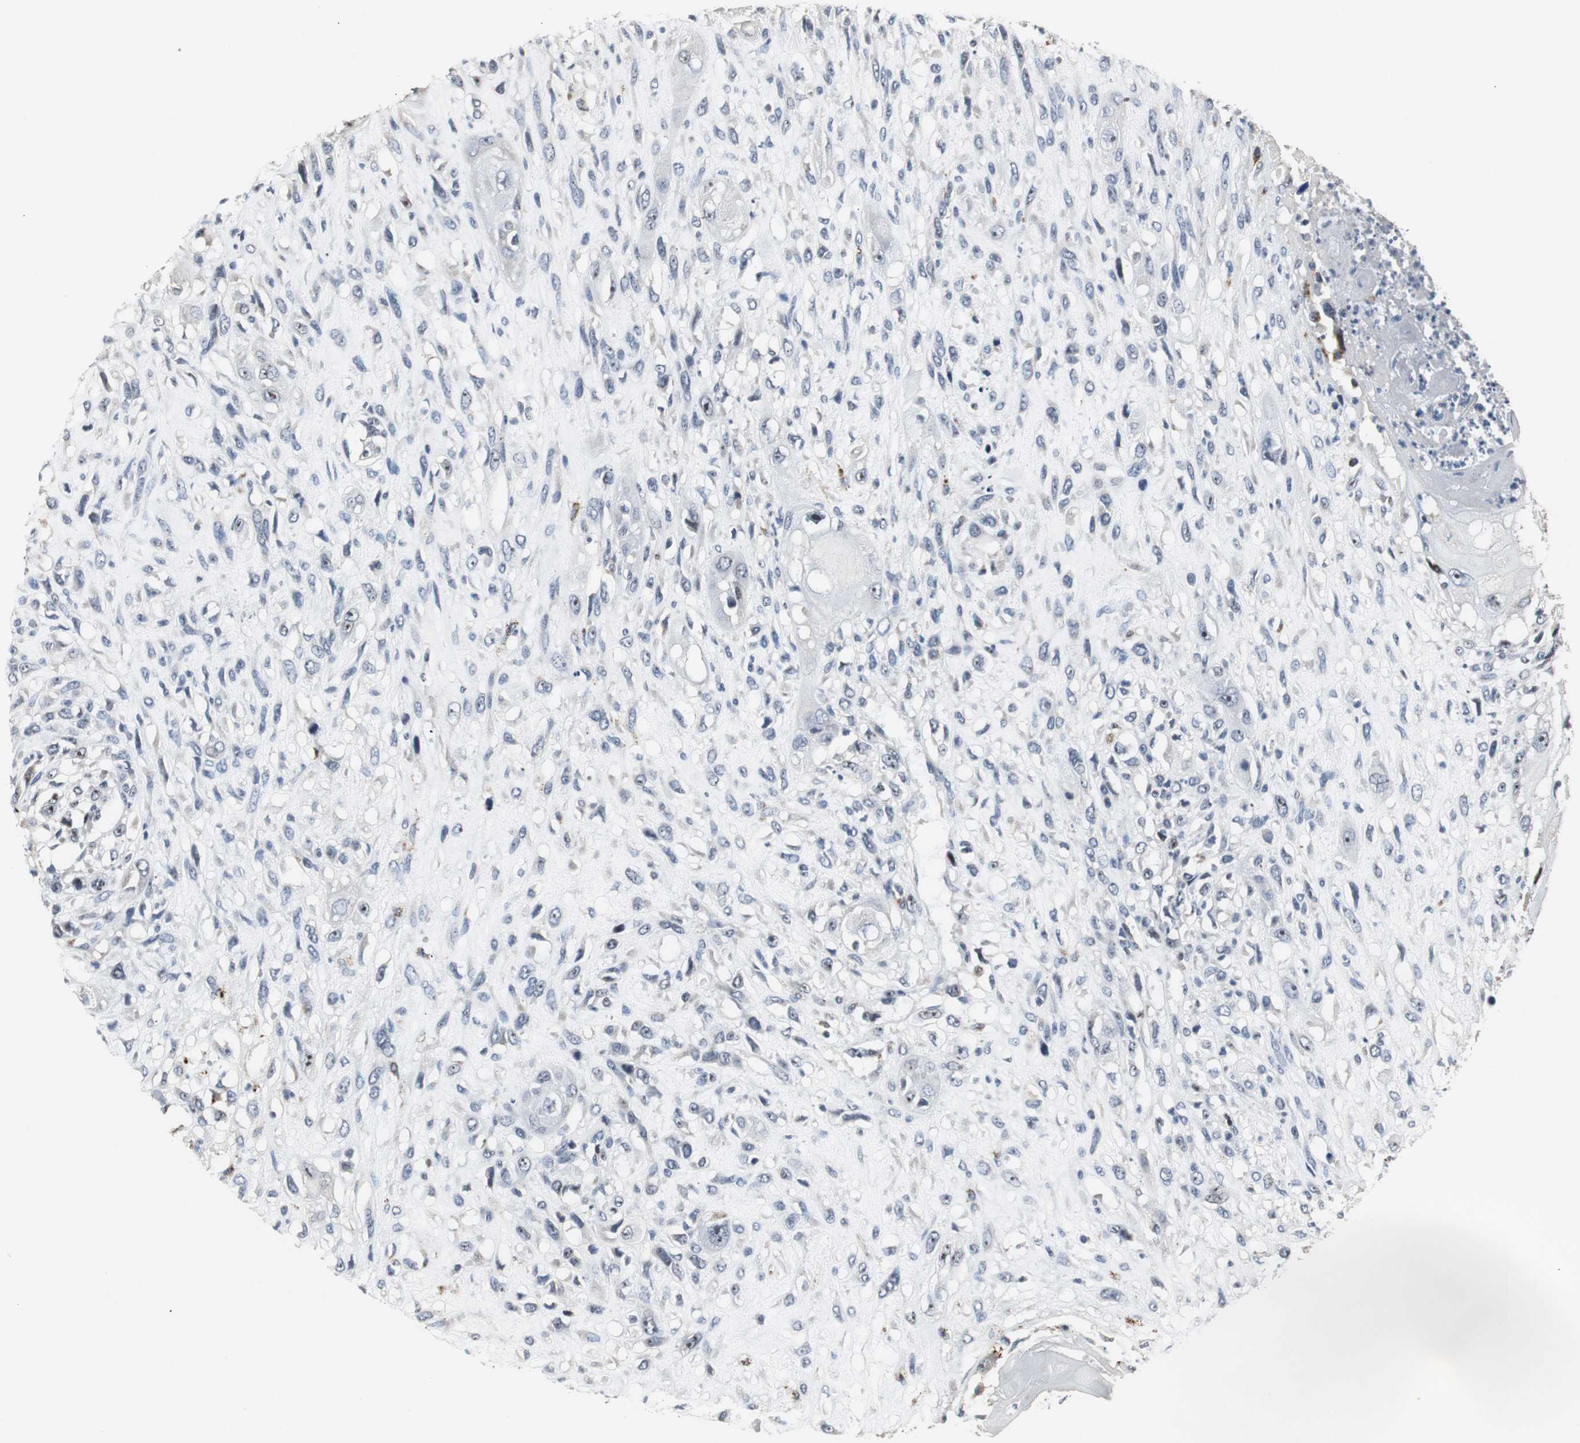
{"staining": {"intensity": "weak", "quantity": "<25%", "location": "cytoplasmic/membranous"}, "tissue": "head and neck cancer", "cell_type": "Tumor cells", "image_type": "cancer", "snomed": [{"axis": "morphology", "description": "Necrosis, NOS"}, {"axis": "morphology", "description": "Neoplasm, malignant, NOS"}, {"axis": "topography", "description": "Salivary gland"}, {"axis": "topography", "description": "Head-Neck"}], "caption": "This image is of head and neck cancer (neoplasm (malignant)) stained with immunohistochemistry (IHC) to label a protein in brown with the nuclei are counter-stained blue. There is no staining in tumor cells.", "gene": "PCYT1B", "patient": {"sex": "male", "age": 43}}